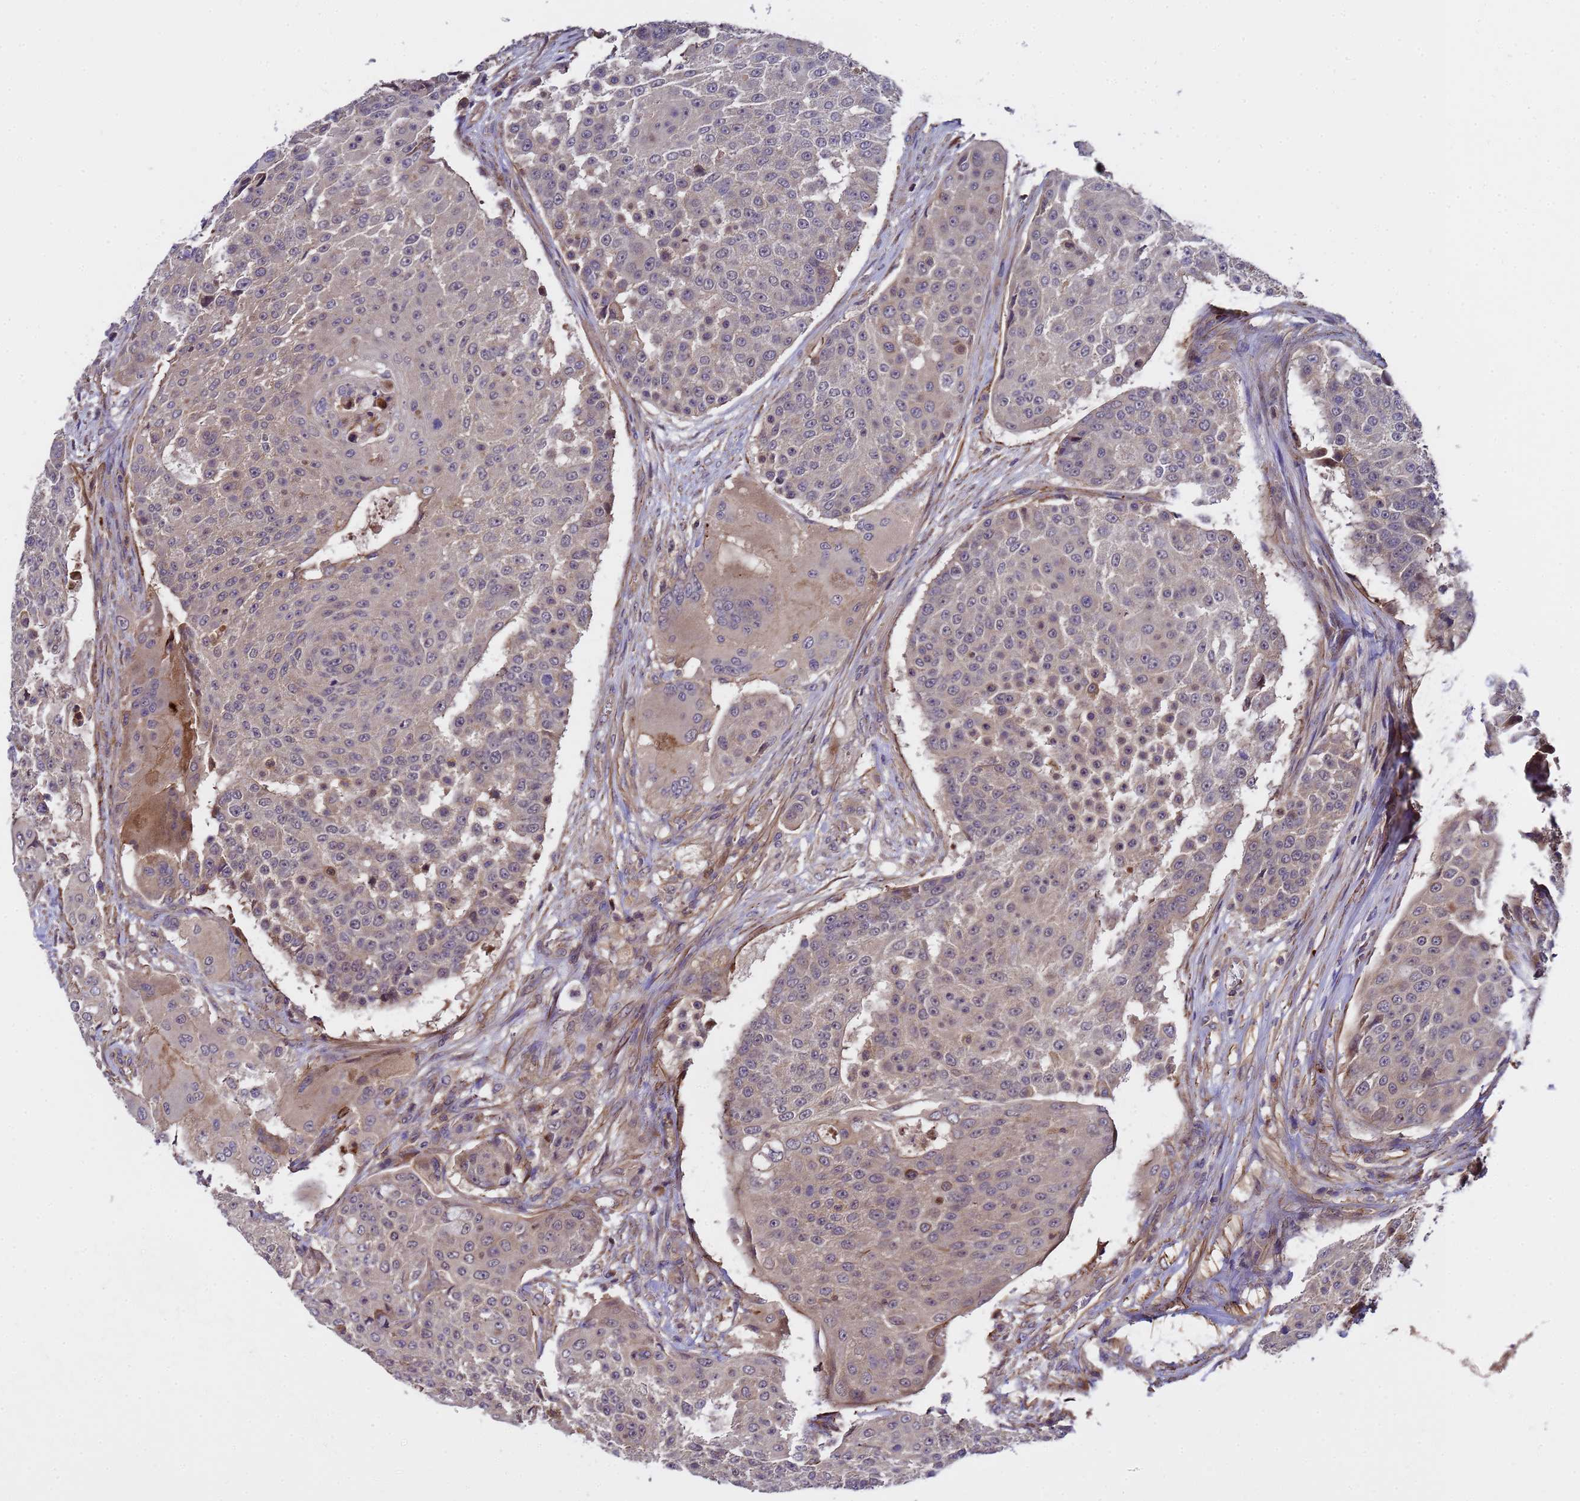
{"staining": {"intensity": "moderate", "quantity": "<25%", "location": "cytoplasmic/membranous,nuclear"}, "tissue": "urothelial cancer", "cell_type": "Tumor cells", "image_type": "cancer", "snomed": [{"axis": "morphology", "description": "Urothelial carcinoma, High grade"}, {"axis": "topography", "description": "Urinary bladder"}], "caption": "The histopathology image demonstrates a brown stain indicating the presence of a protein in the cytoplasmic/membranous and nuclear of tumor cells in urothelial carcinoma (high-grade). (IHC, brightfield microscopy, high magnification).", "gene": "GSTCD", "patient": {"sex": "female", "age": 63}}